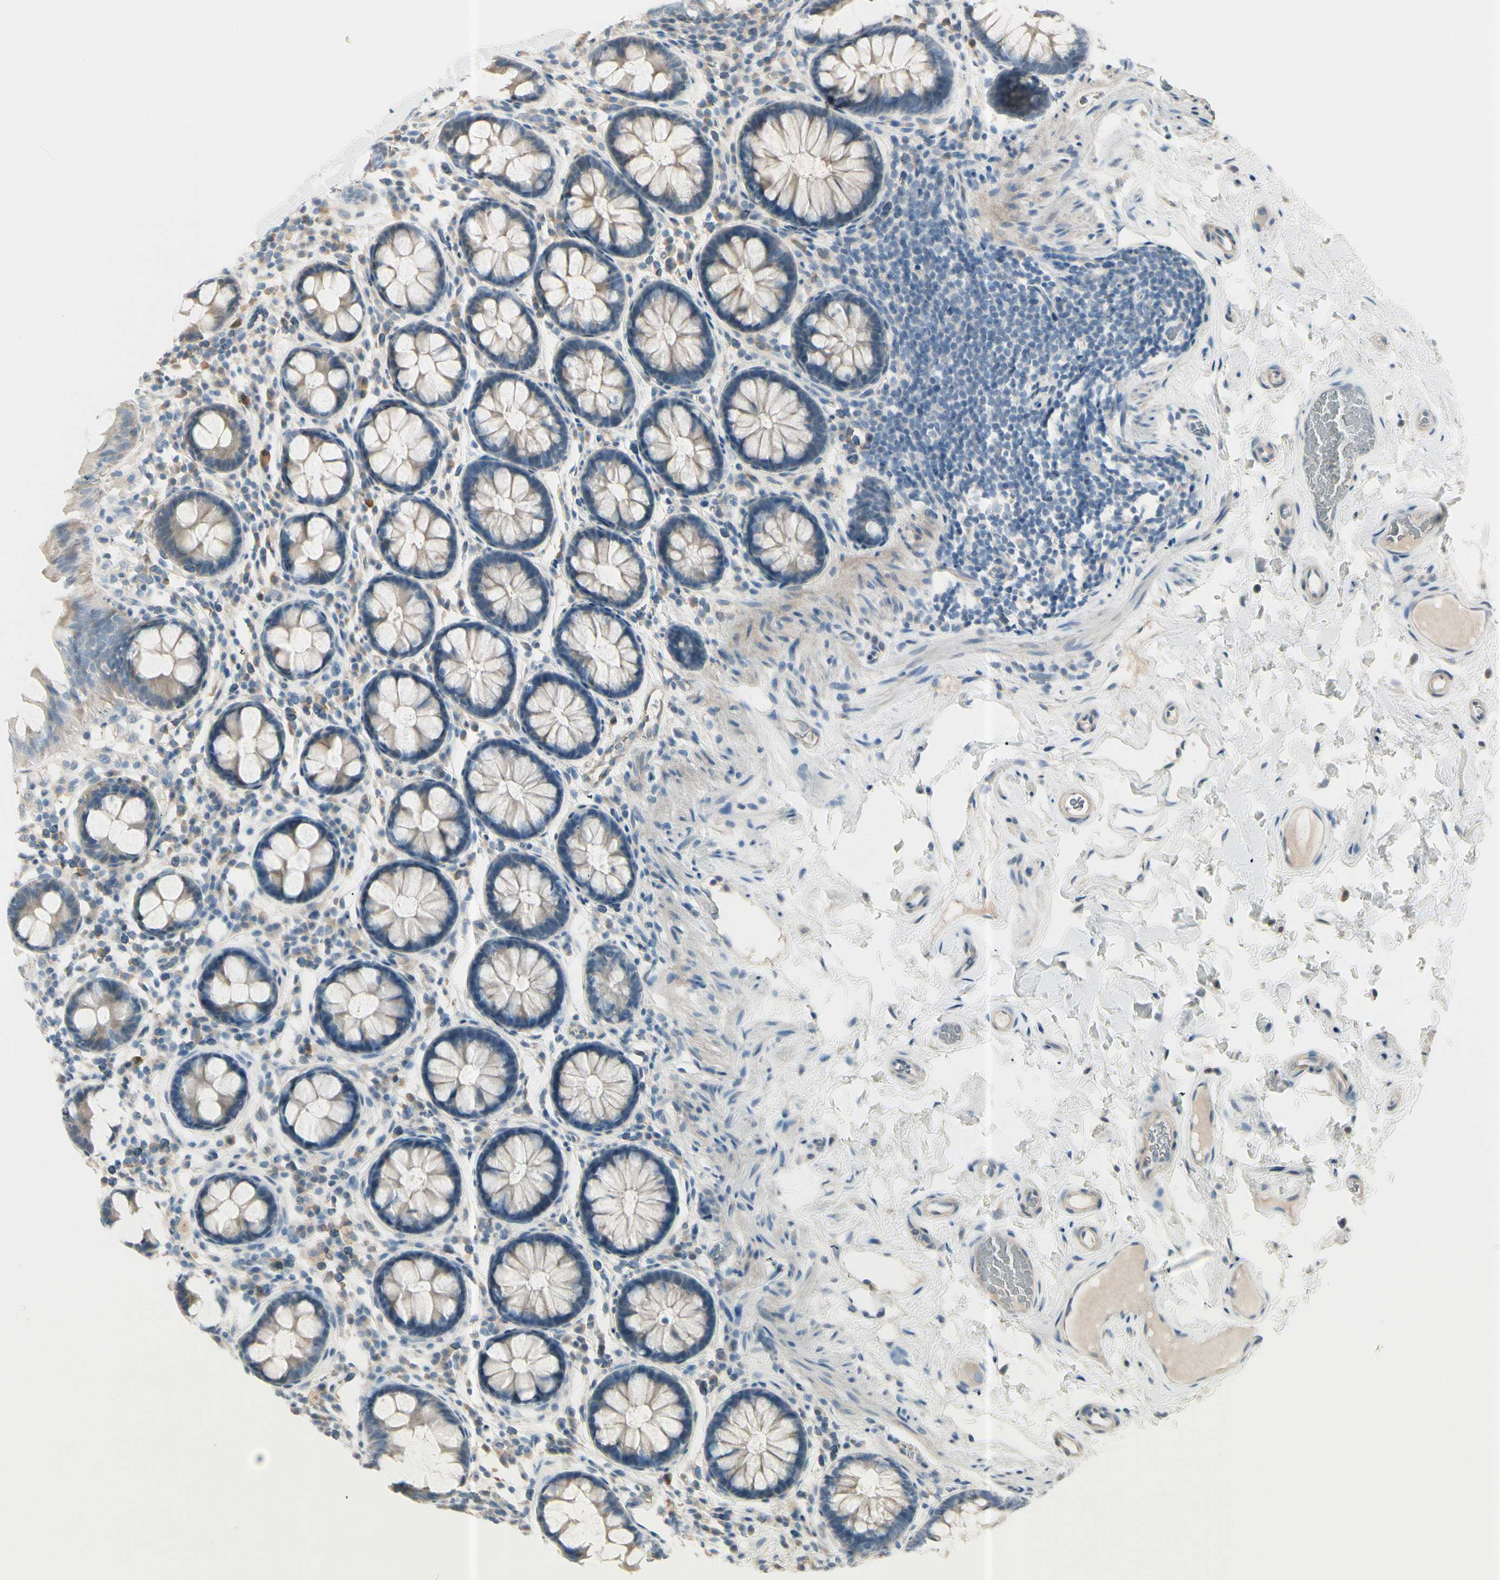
{"staining": {"intensity": "weak", "quantity": ">75%", "location": "cytoplasmic/membranous"}, "tissue": "colon", "cell_type": "Endothelial cells", "image_type": "normal", "snomed": [{"axis": "morphology", "description": "Normal tissue, NOS"}, {"axis": "topography", "description": "Colon"}], "caption": "Protein staining exhibits weak cytoplasmic/membranous staining in approximately >75% of endothelial cells in benign colon. (DAB = brown stain, brightfield microscopy at high magnification).", "gene": "CYP2E1", "patient": {"sex": "female", "age": 80}}